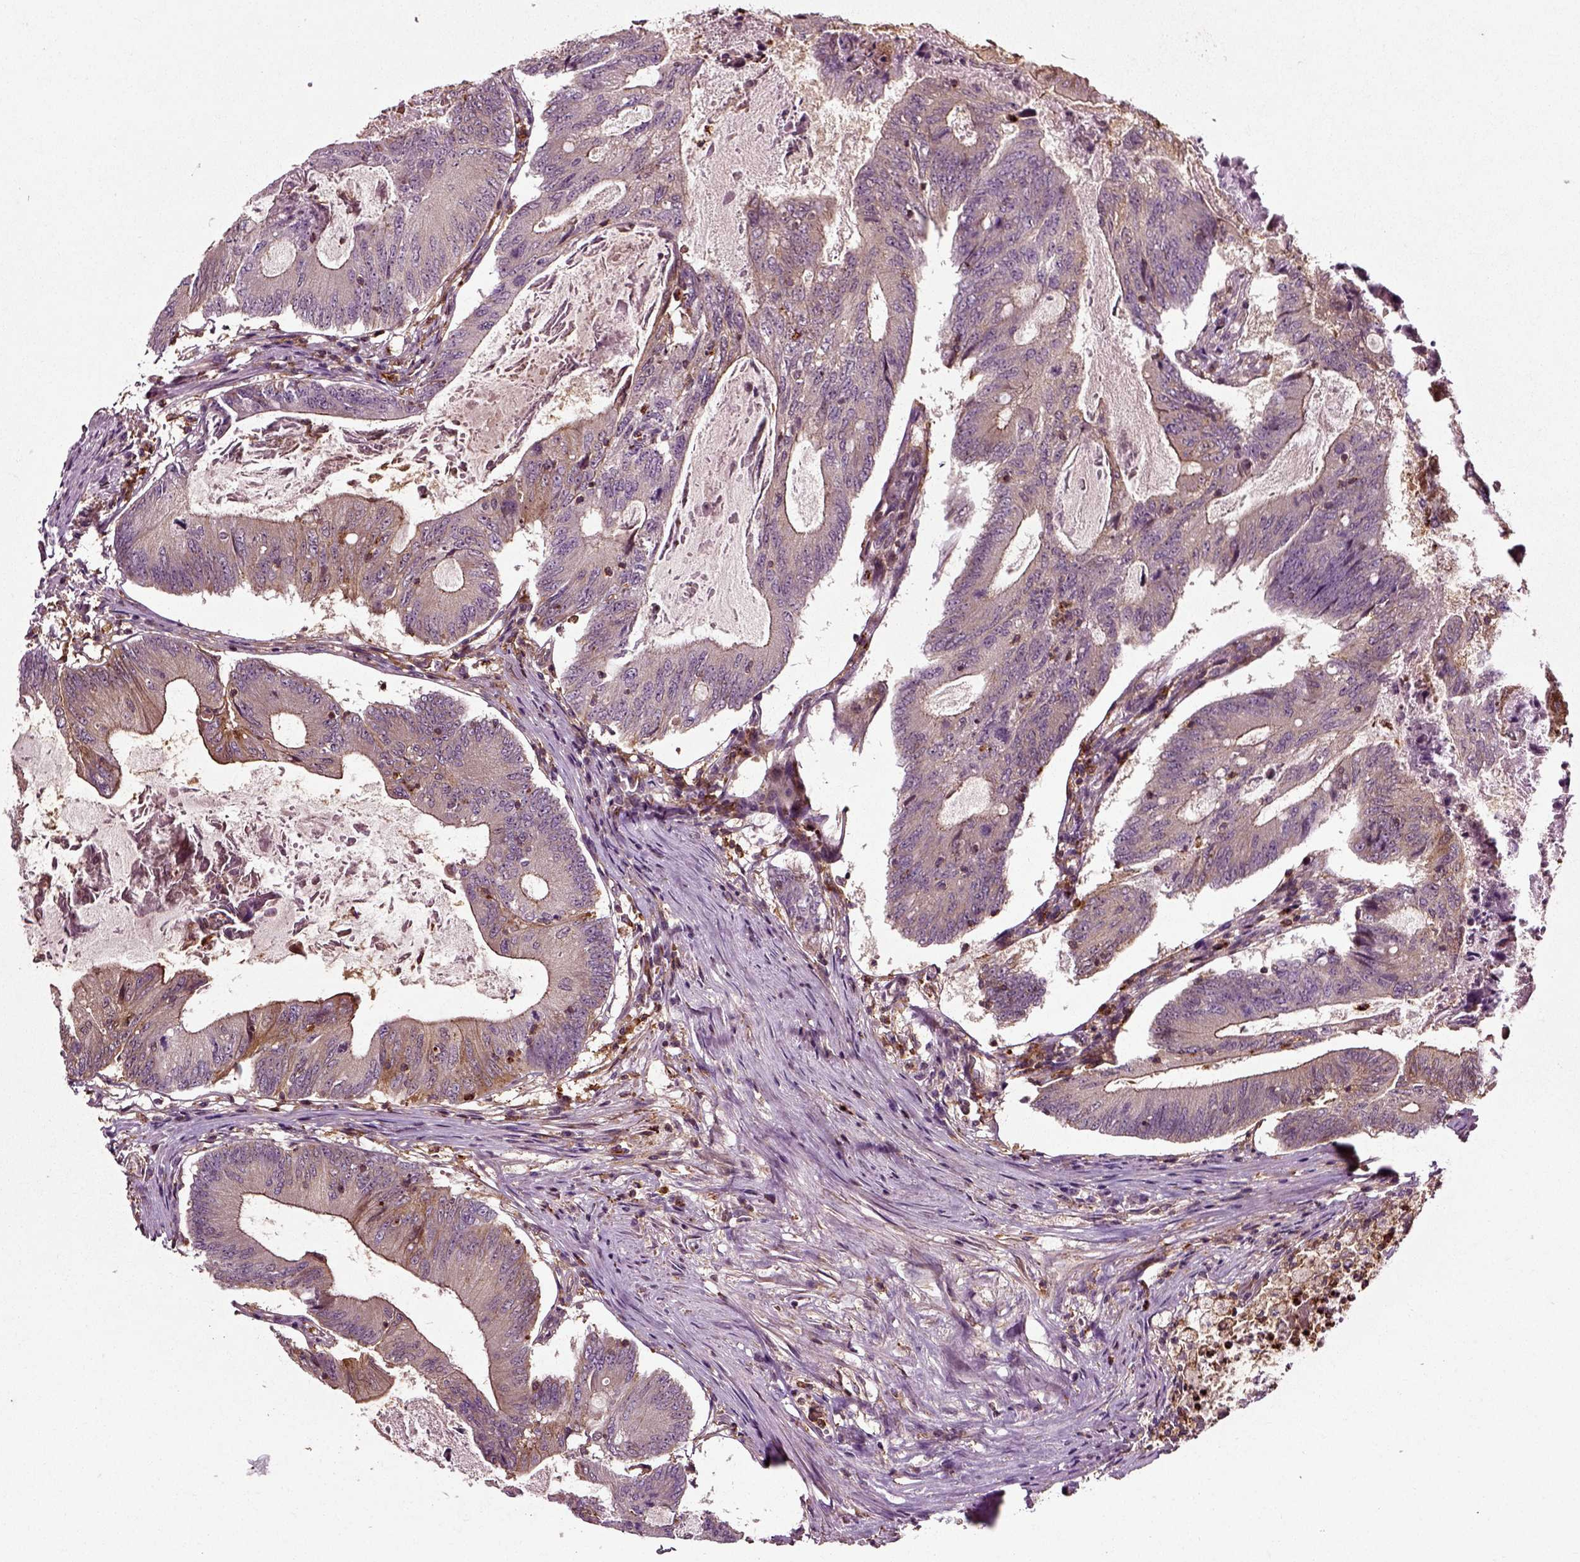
{"staining": {"intensity": "strong", "quantity": "<25%", "location": "cytoplasmic/membranous"}, "tissue": "colorectal cancer", "cell_type": "Tumor cells", "image_type": "cancer", "snomed": [{"axis": "morphology", "description": "Adenocarcinoma, NOS"}, {"axis": "topography", "description": "Colon"}], "caption": "Tumor cells reveal medium levels of strong cytoplasmic/membranous staining in about <25% of cells in colorectal cancer (adenocarcinoma).", "gene": "RHOF", "patient": {"sex": "female", "age": 70}}